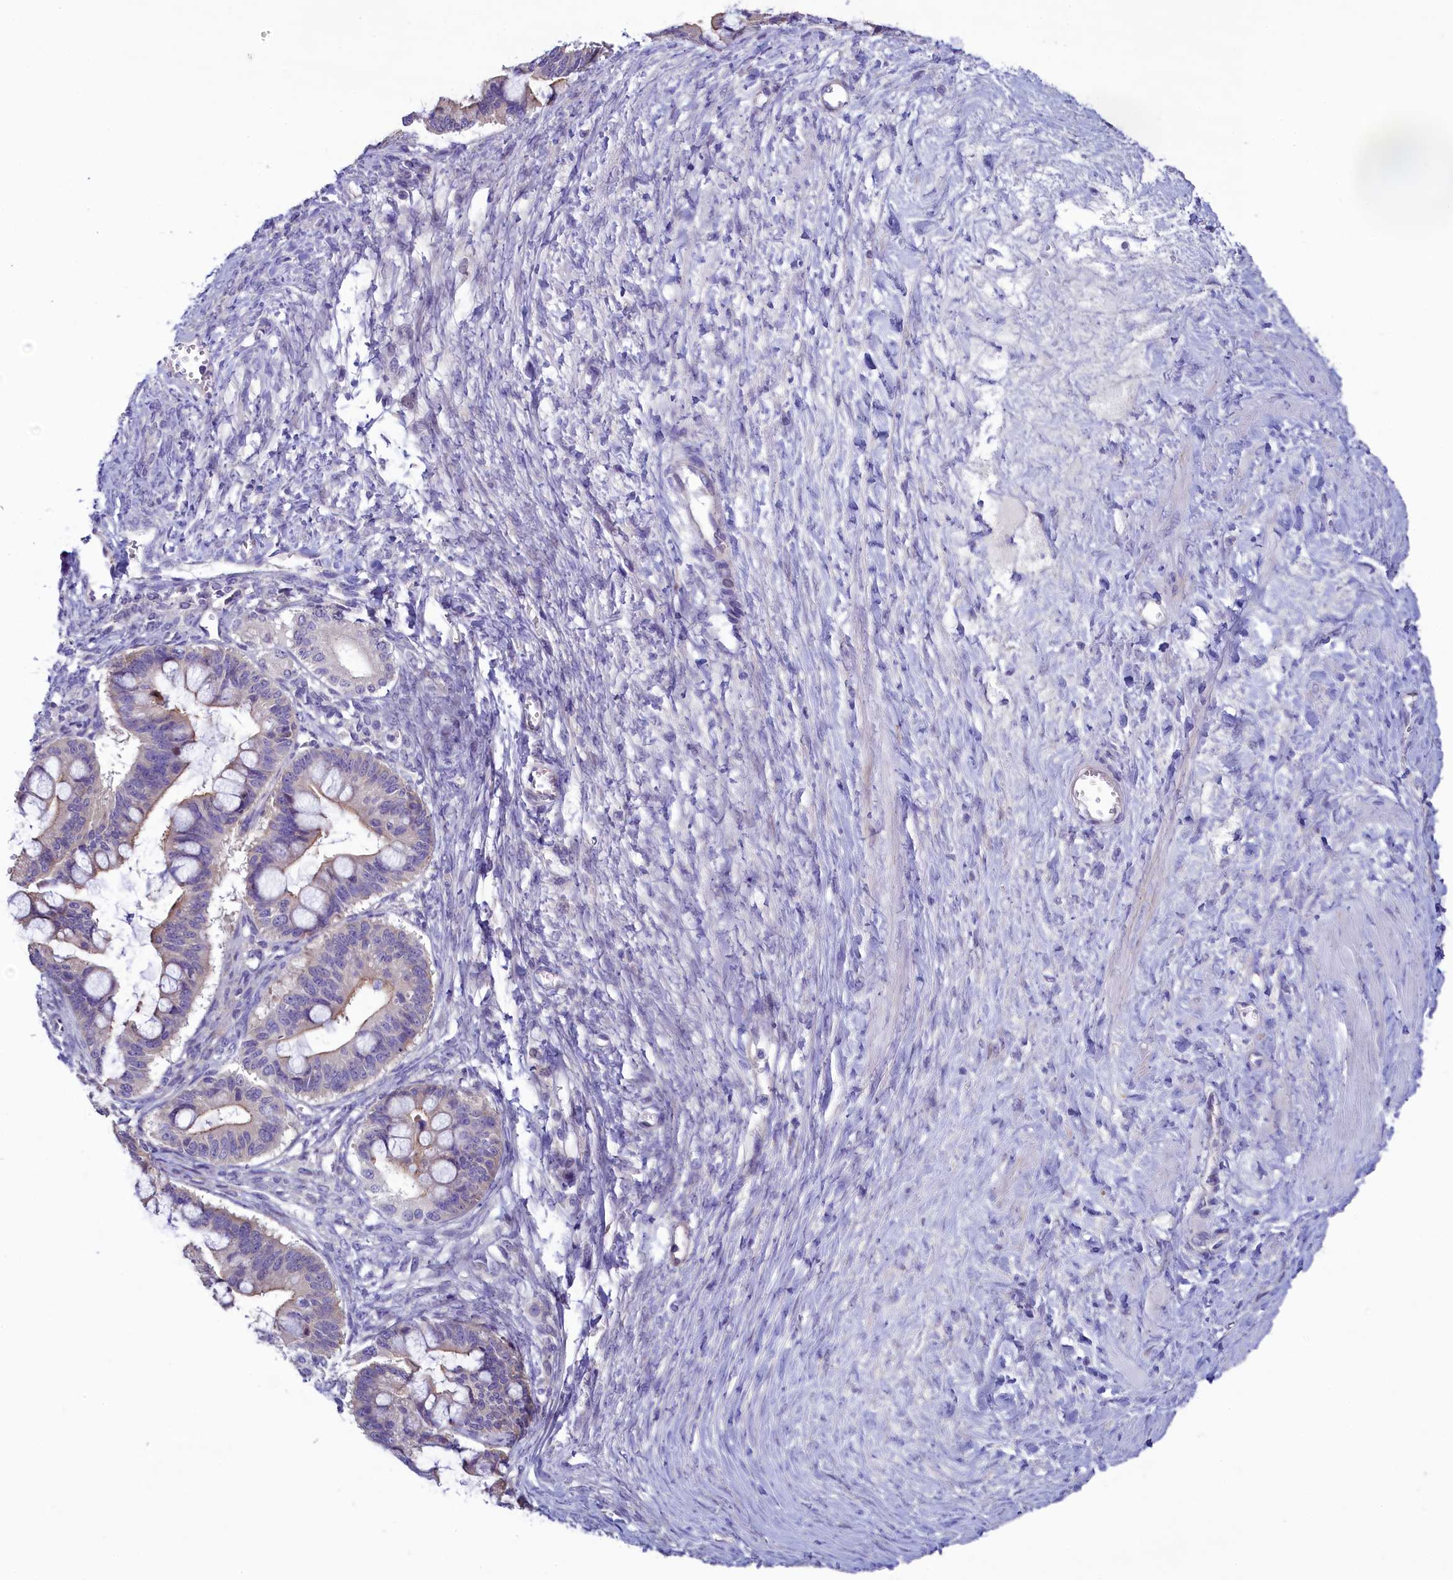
{"staining": {"intensity": "weak", "quantity": "<25%", "location": "cytoplasmic/membranous"}, "tissue": "ovarian cancer", "cell_type": "Tumor cells", "image_type": "cancer", "snomed": [{"axis": "morphology", "description": "Cystadenocarcinoma, mucinous, NOS"}, {"axis": "topography", "description": "Ovary"}], "caption": "Ovarian mucinous cystadenocarcinoma was stained to show a protein in brown. There is no significant positivity in tumor cells. Nuclei are stained in blue.", "gene": "KRBOX5", "patient": {"sex": "female", "age": 73}}